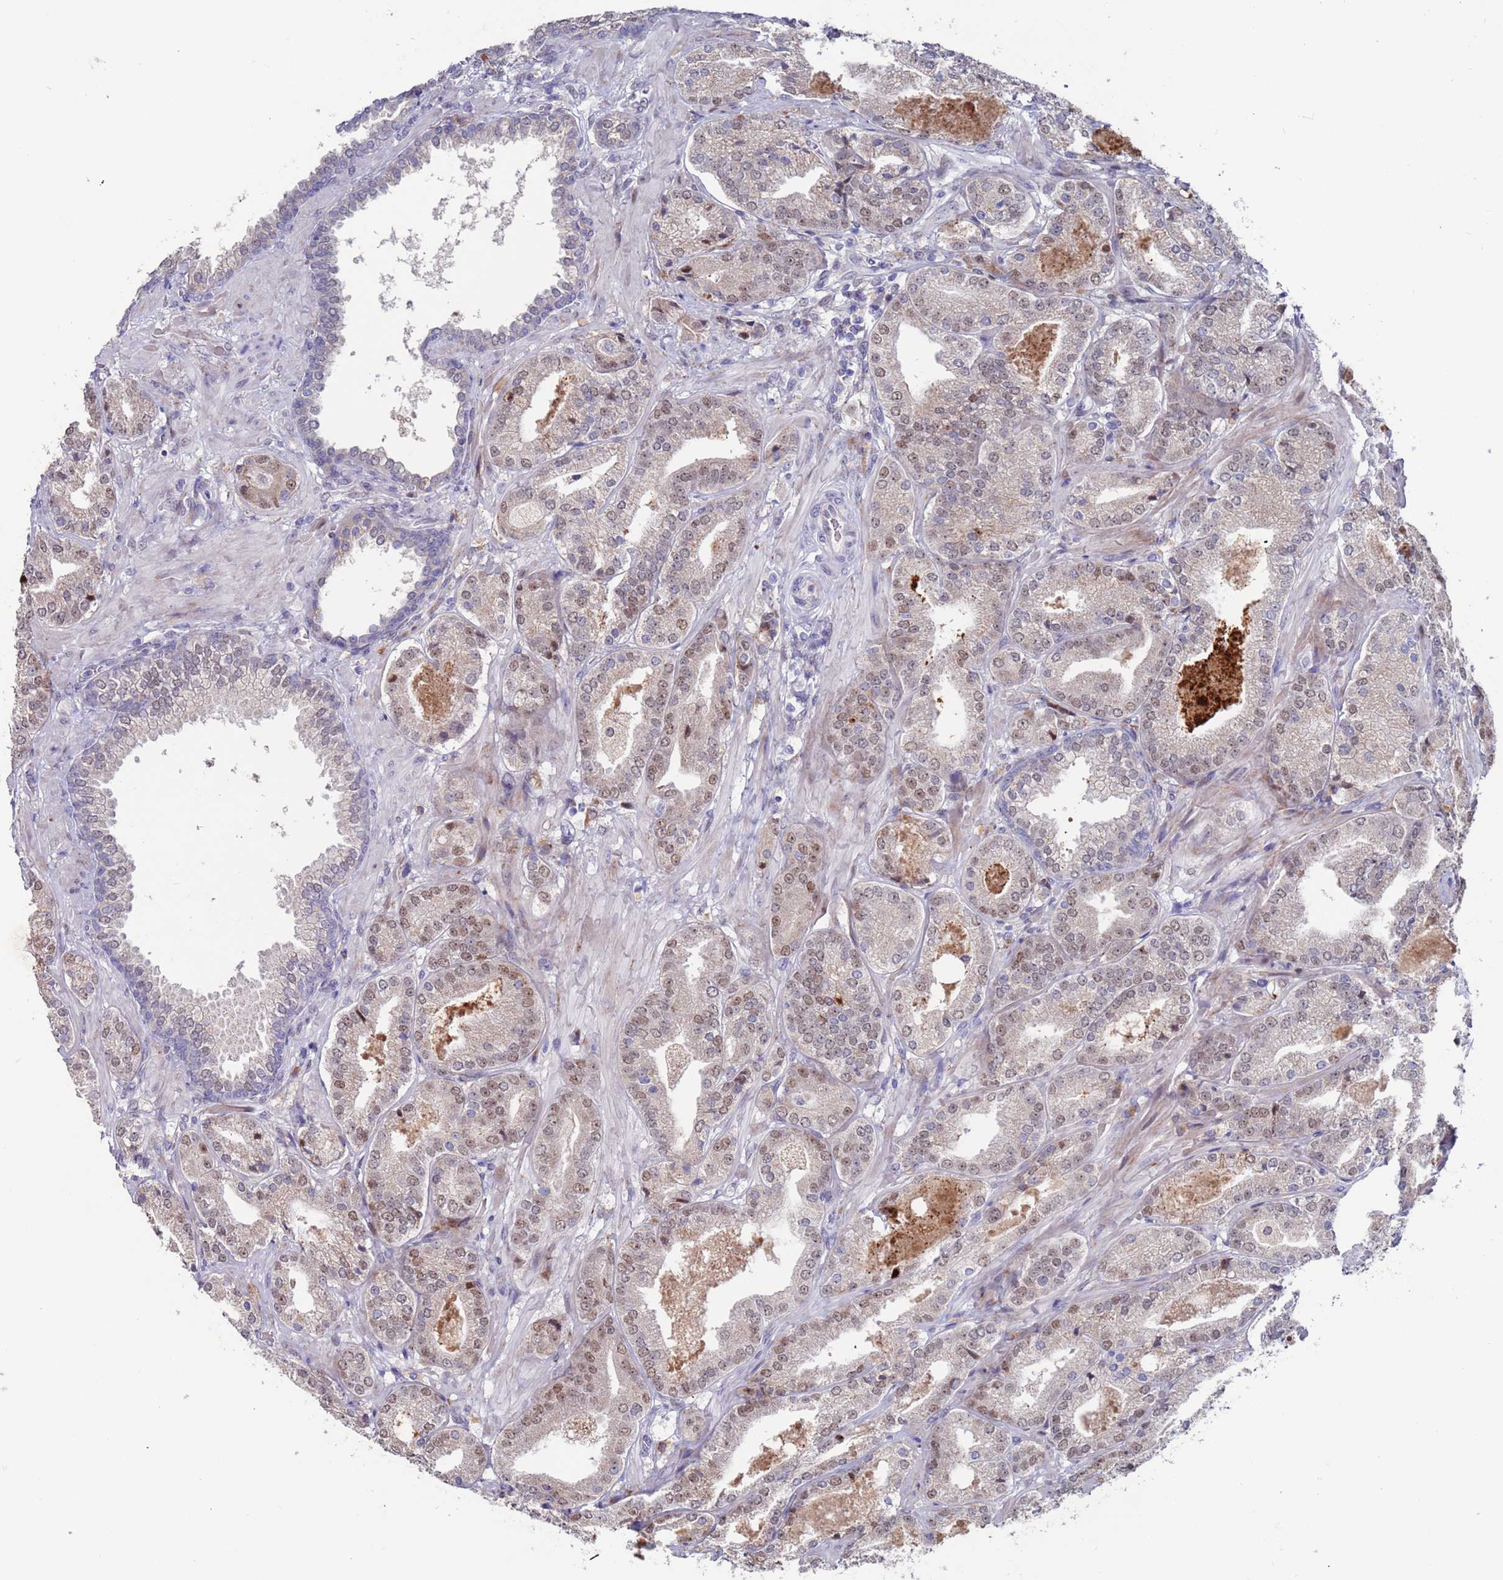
{"staining": {"intensity": "weak", "quantity": ">75%", "location": "nuclear"}, "tissue": "prostate cancer", "cell_type": "Tumor cells", "image_type": "cancer", "snomed": [{"axis": "morphology", "description": "Adenocarcinoma, High grade"}, {"axis": "topography", "description": "Prostate"}], "caption": "Immunohistochemistry (IHC) of prostate cancer (high-grade adenocarcinoma) reveals low levels of weak nuclear expression in about >75% of tumor cells.", "gene": "FBXO27", "patient": {"sex": "male", "age": 63}}